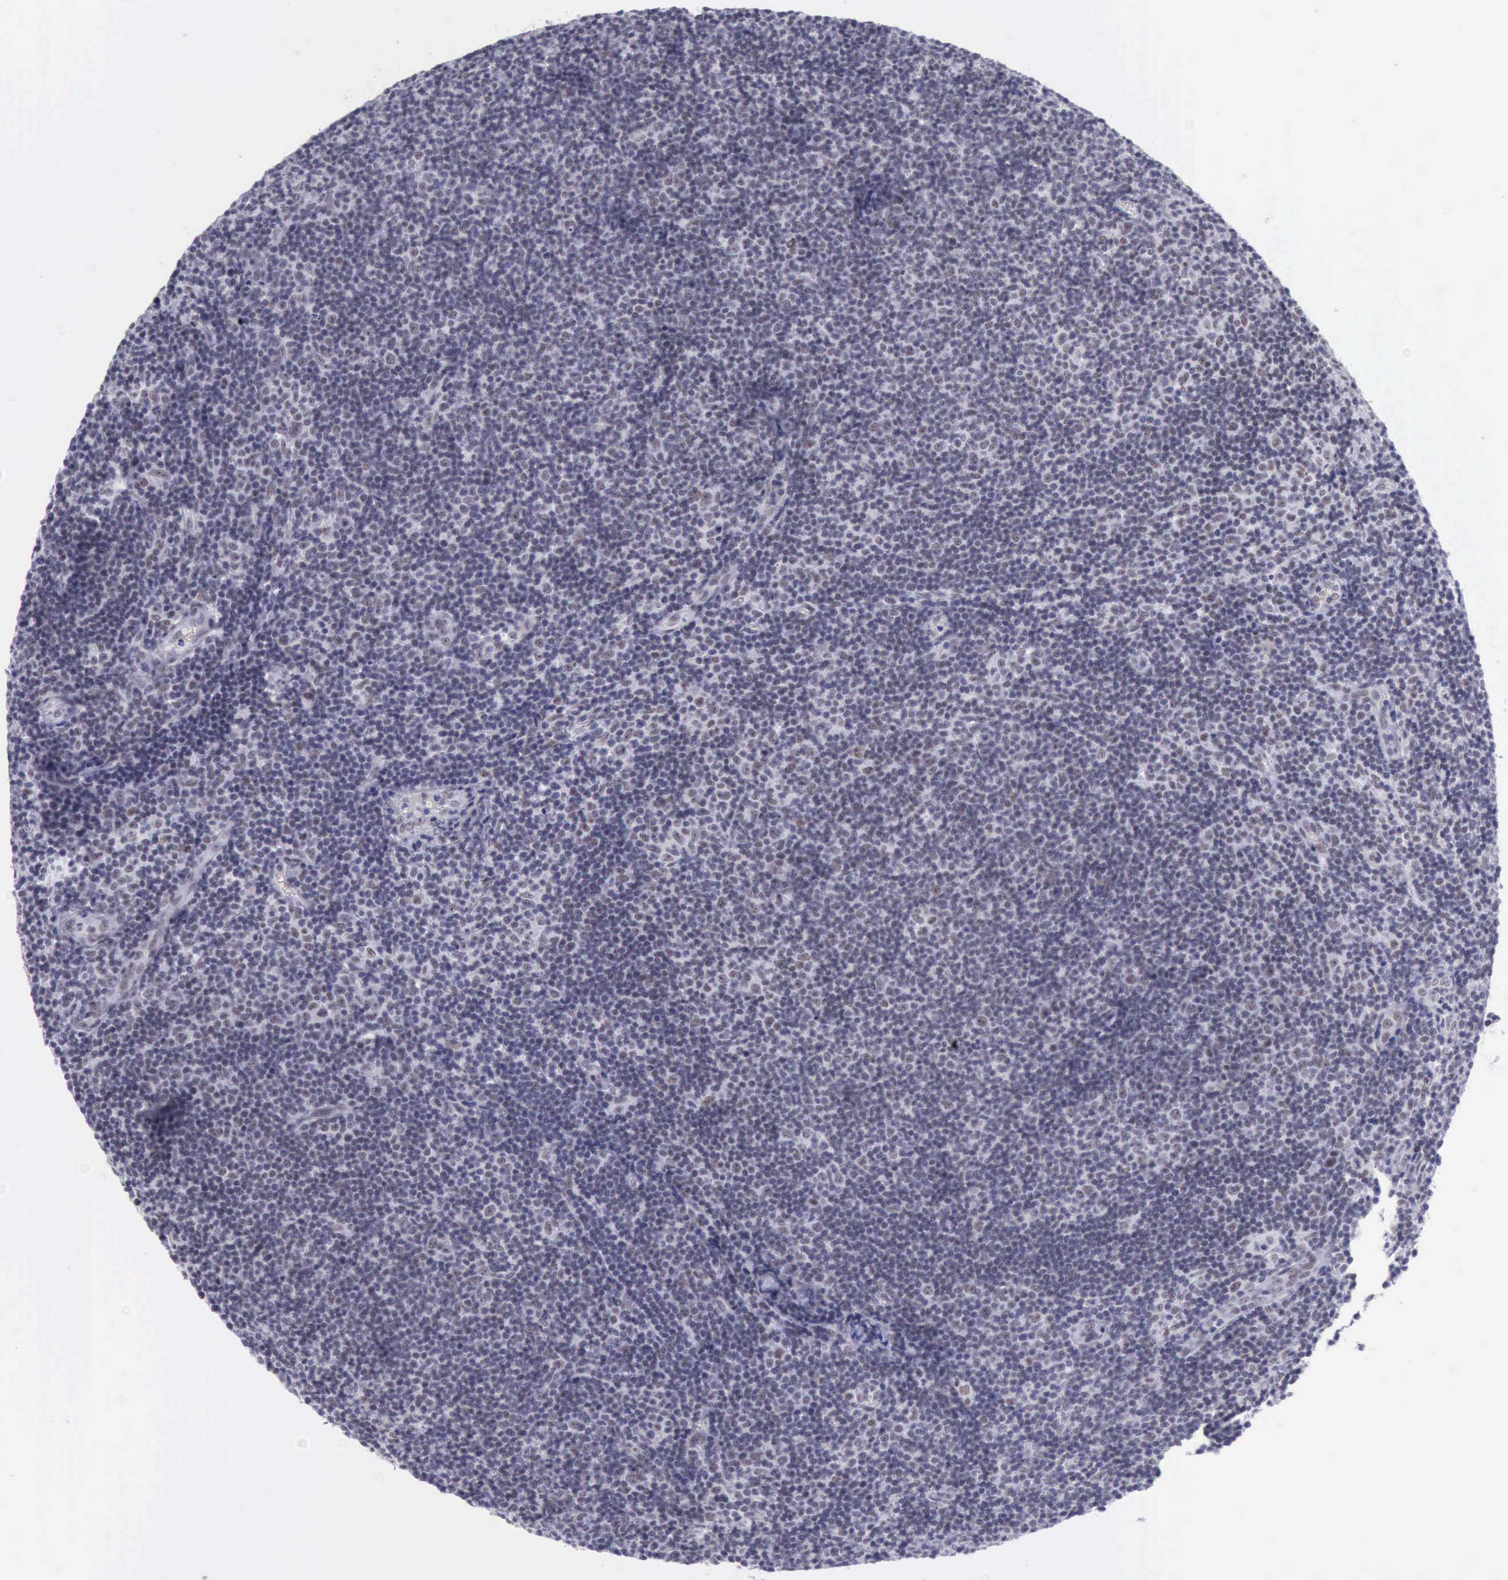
{"staining": {"intensity": "weak", "quantity": "<25%", "location": "nuclear"}, "tissue": "lymphoma", "cell_type": "Tumor cells", "image_type": "cancer", "snomed": [{"axis": "morphology", "description": "Malignant lymphoma, non-Hodgkin's type, Low grade"}, {"axis": "topography", "description": "Lymph node"}], "caption": "An immunohistochemistry photomicrograph of low-grade malignant lymphoma, non-Hodgkin's type is shown. There is no staining in tumor cells of low-grade malignant lymphoma, non-Hodgkin's type.", "gene": "EP300", "patient": {"sex": "male", "age": 49}}